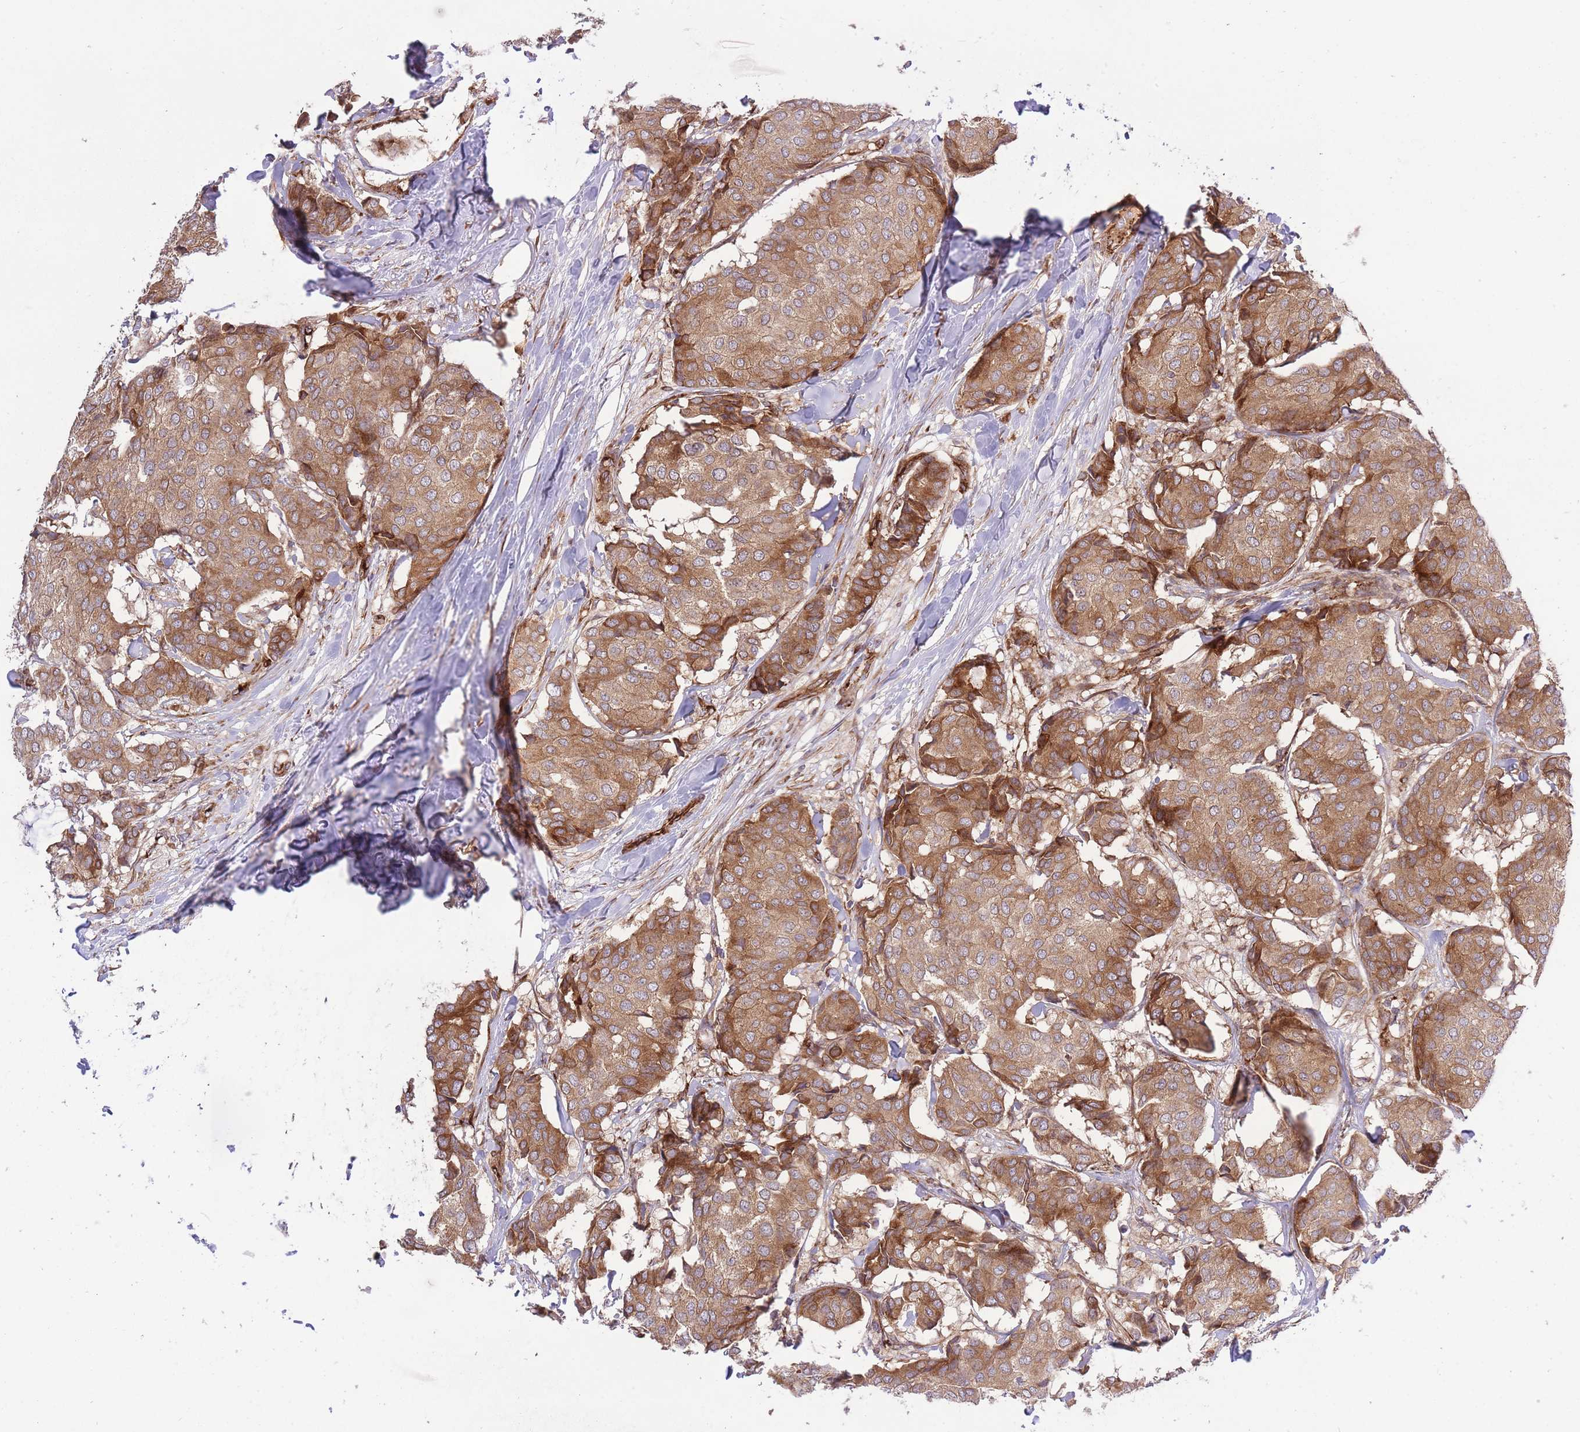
{"staining": {"intensity": "moderate", "quantity": ">75%", "location": "cytoplasmic/membranous"}, "tissue": "breast cancer", "cell_type": "Tumor cells", "image_type": "cancer", "snomed": [{"axis": "morphology", "description": "Duct carcinoma"}, {"axis": "topography", "description": "Breast"}], "caption": "An immunohistochemistry (IHC) photomicrograph of neoplastic tissue is shown. Protein staining in brown shows moderate cytoplasmic/membranous positivity in infiltrating ductal carcinoma (breast) within tumor cells.", "gene": "CISH", "patient": {"sex": "female", "age": 75}}